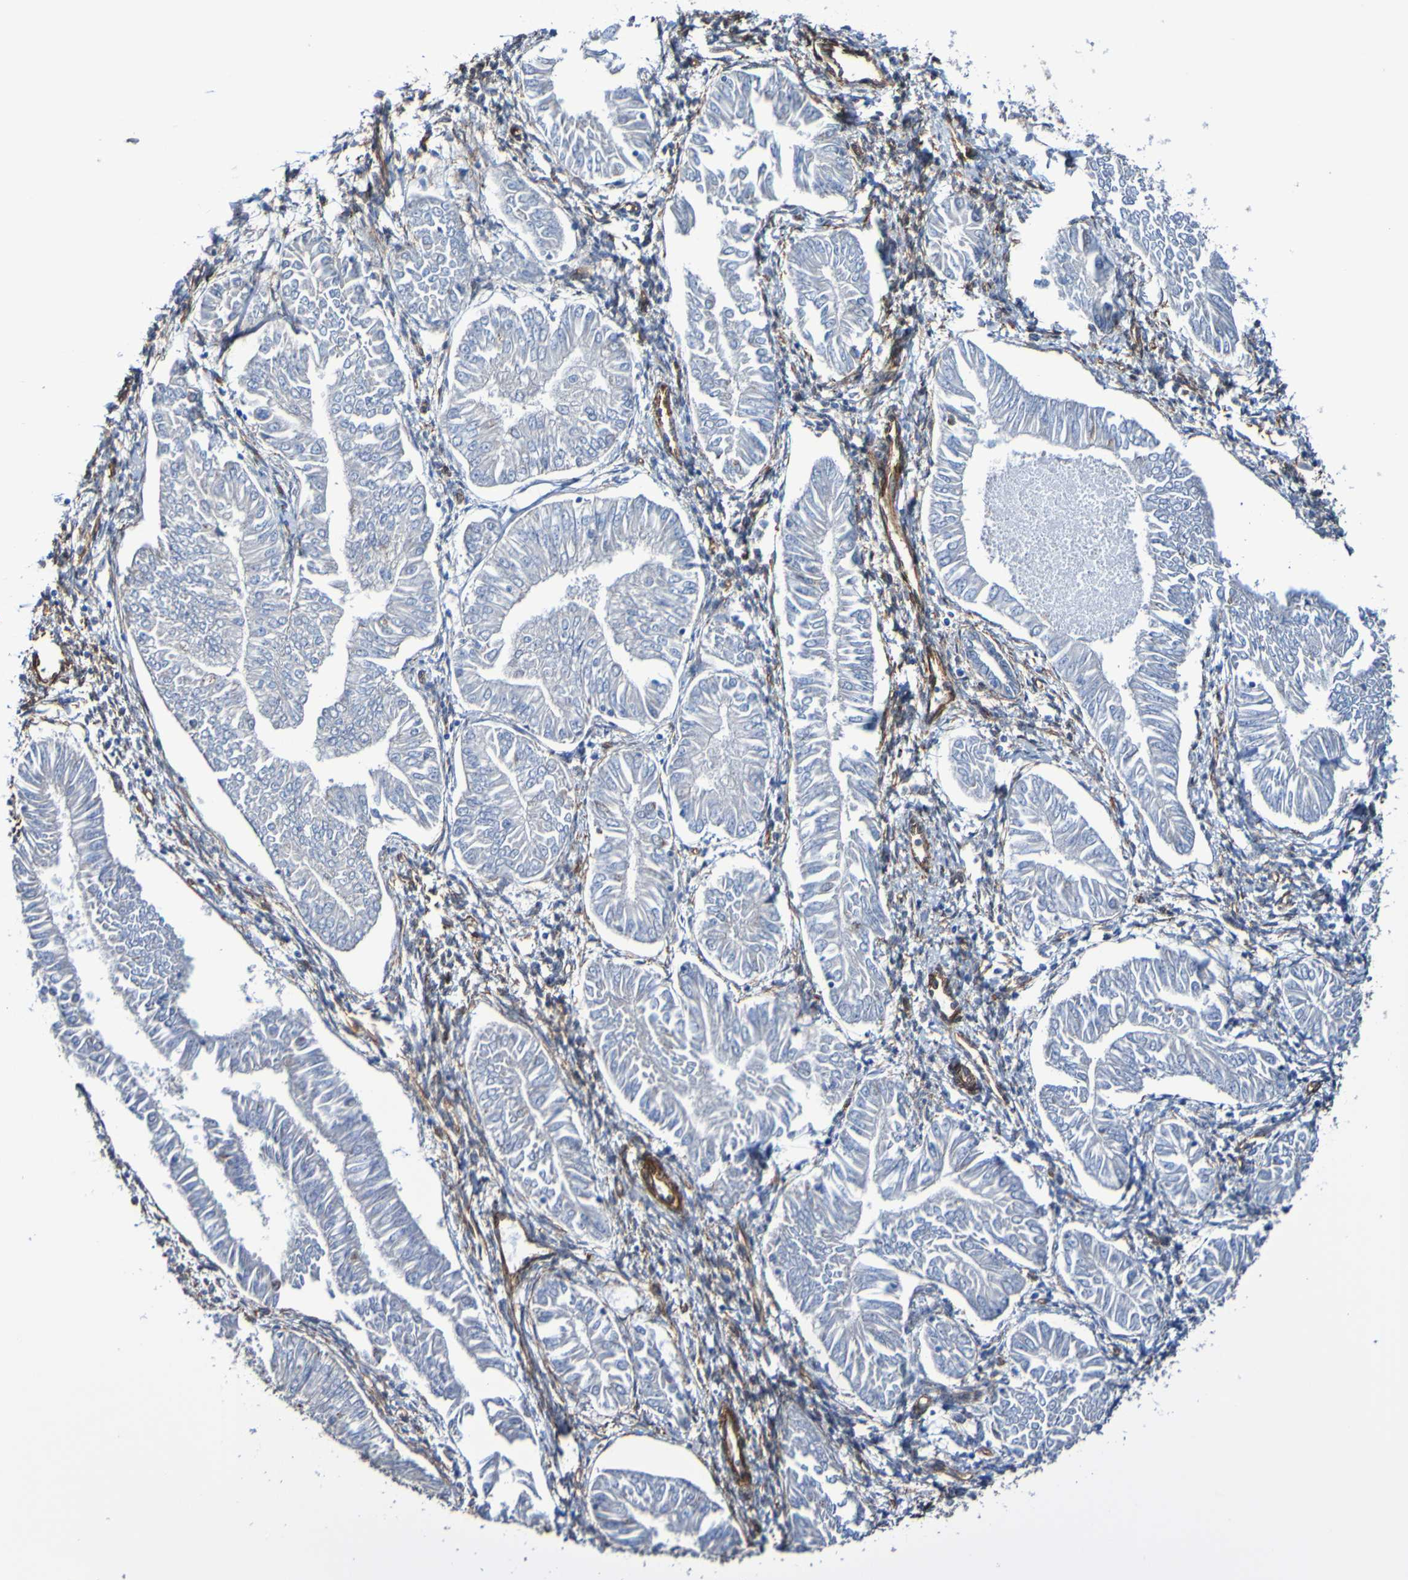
{"staining": {"intensity": "negative", "quantity": "none", "location": "none"}, "tissue": "endometrial cancer", "cell_type": "Tumor cells", "image_type": "cancer", "snomed": [{"axis": "morphology", "description": "Adenocarcinoma, NOS"}, {"axis": "topography", "description": "Endometrium"}], "caption": "Image shows no significant protein expression in tumor cells of endometrial cancer (adenocarcinoma).", "gene": "ELMOD3", "patient": {"sex": "female", "age": 53}}